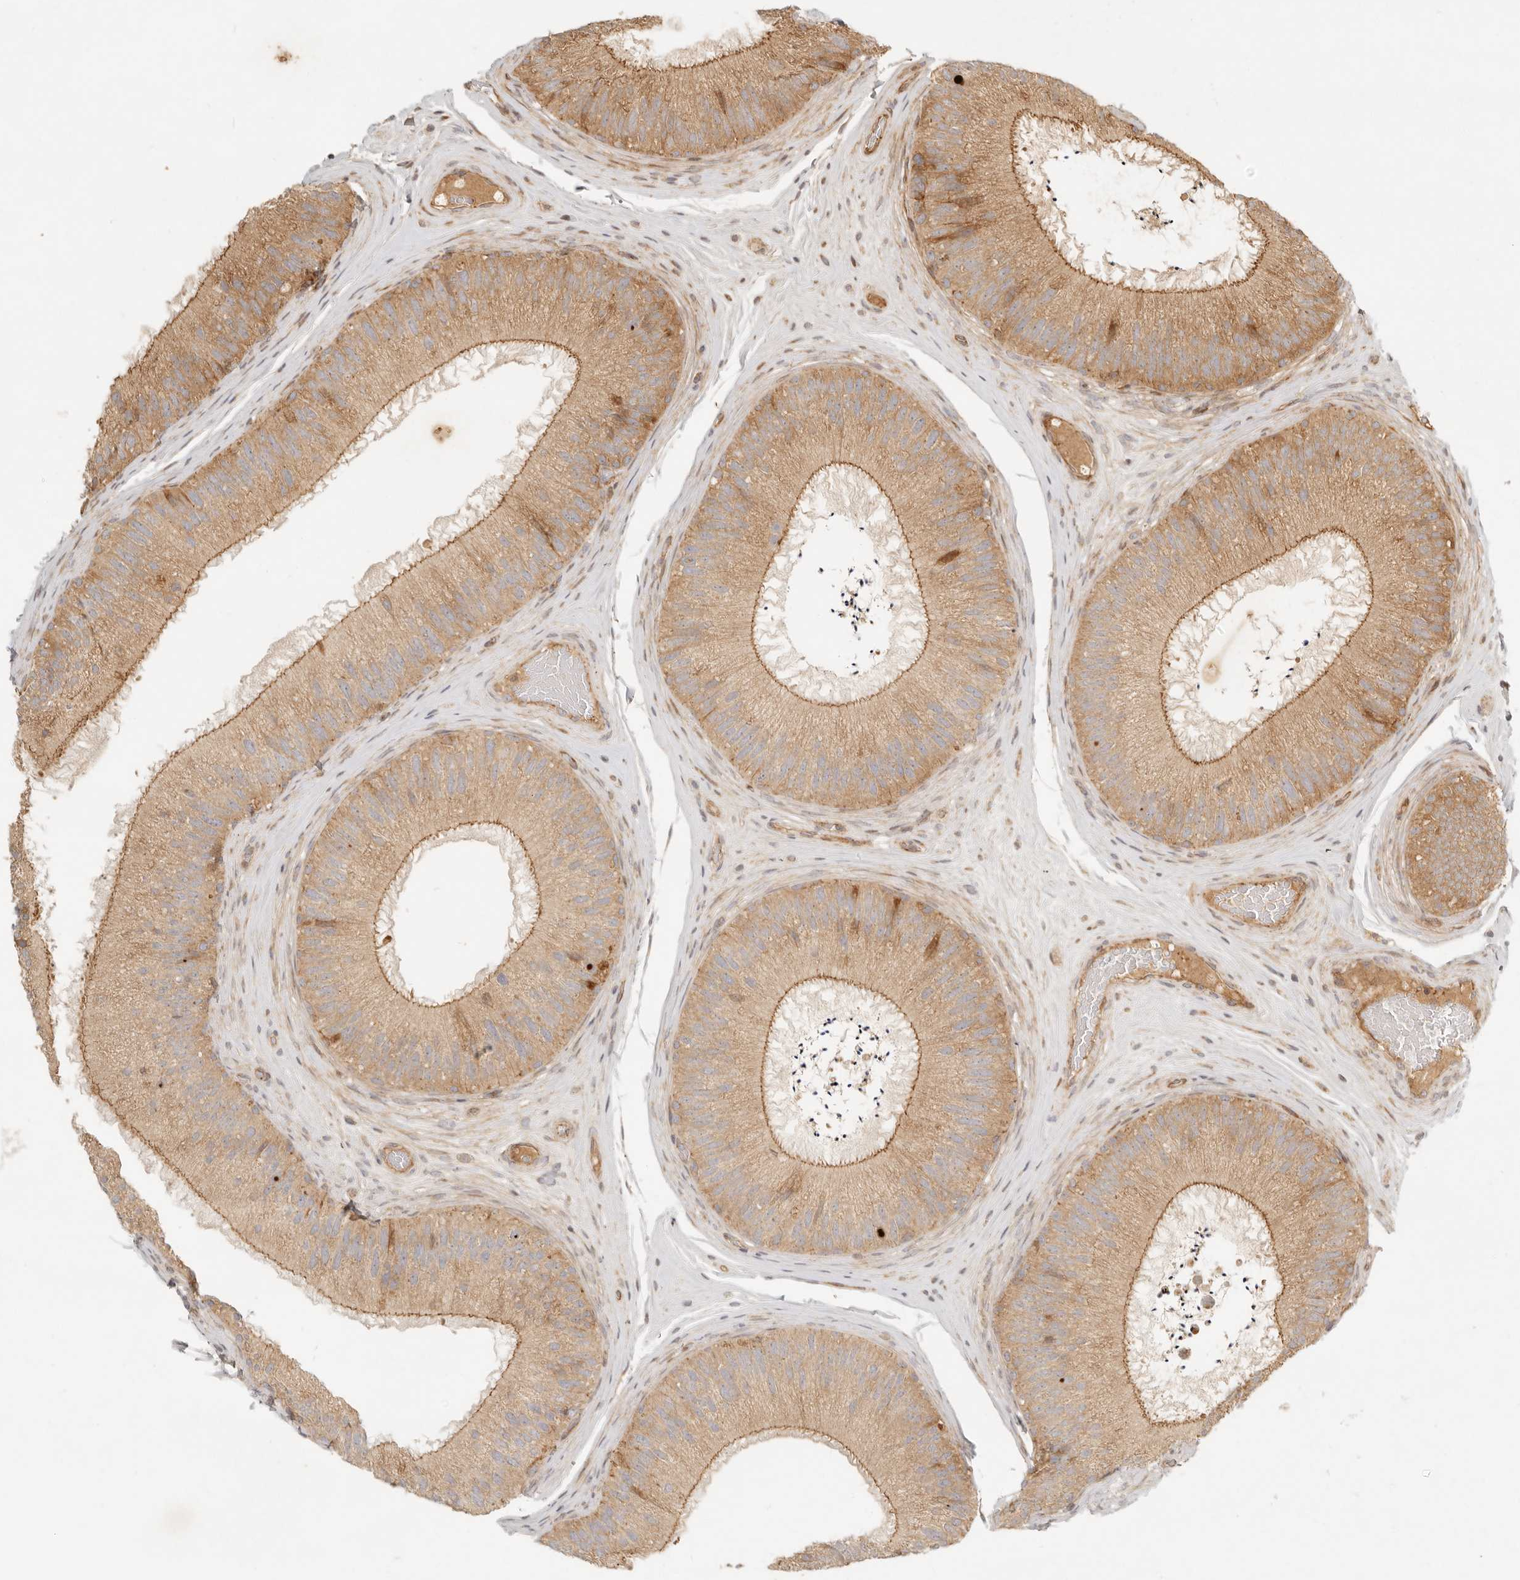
{"staining": {"intensity": "moderate", "quantity": ">75%", "location": "cytoplasmic/membranous"}, "tissue": "epididymis", "cell_type": "Glandular cells", "image_type": "normal", "snomed": [{"axis": "morphology", "description": "Normal tissue, NOS"}, {"axis": "topography", "description": "Epididymis"}], "caption": "Immunohistochemistry (DAB (3,3'-diaminobenzidine)) staining of benign human epididymis displays moderate cytoplasmic/membranous protein positivity in approximately >75% of glandular cells. Immunohistochemistry (ihc) stains the protein of interest in brown and the nuclei are stained blue.", "gene": "KLHL38", "patient": {"sex": "male", "age": 45}}